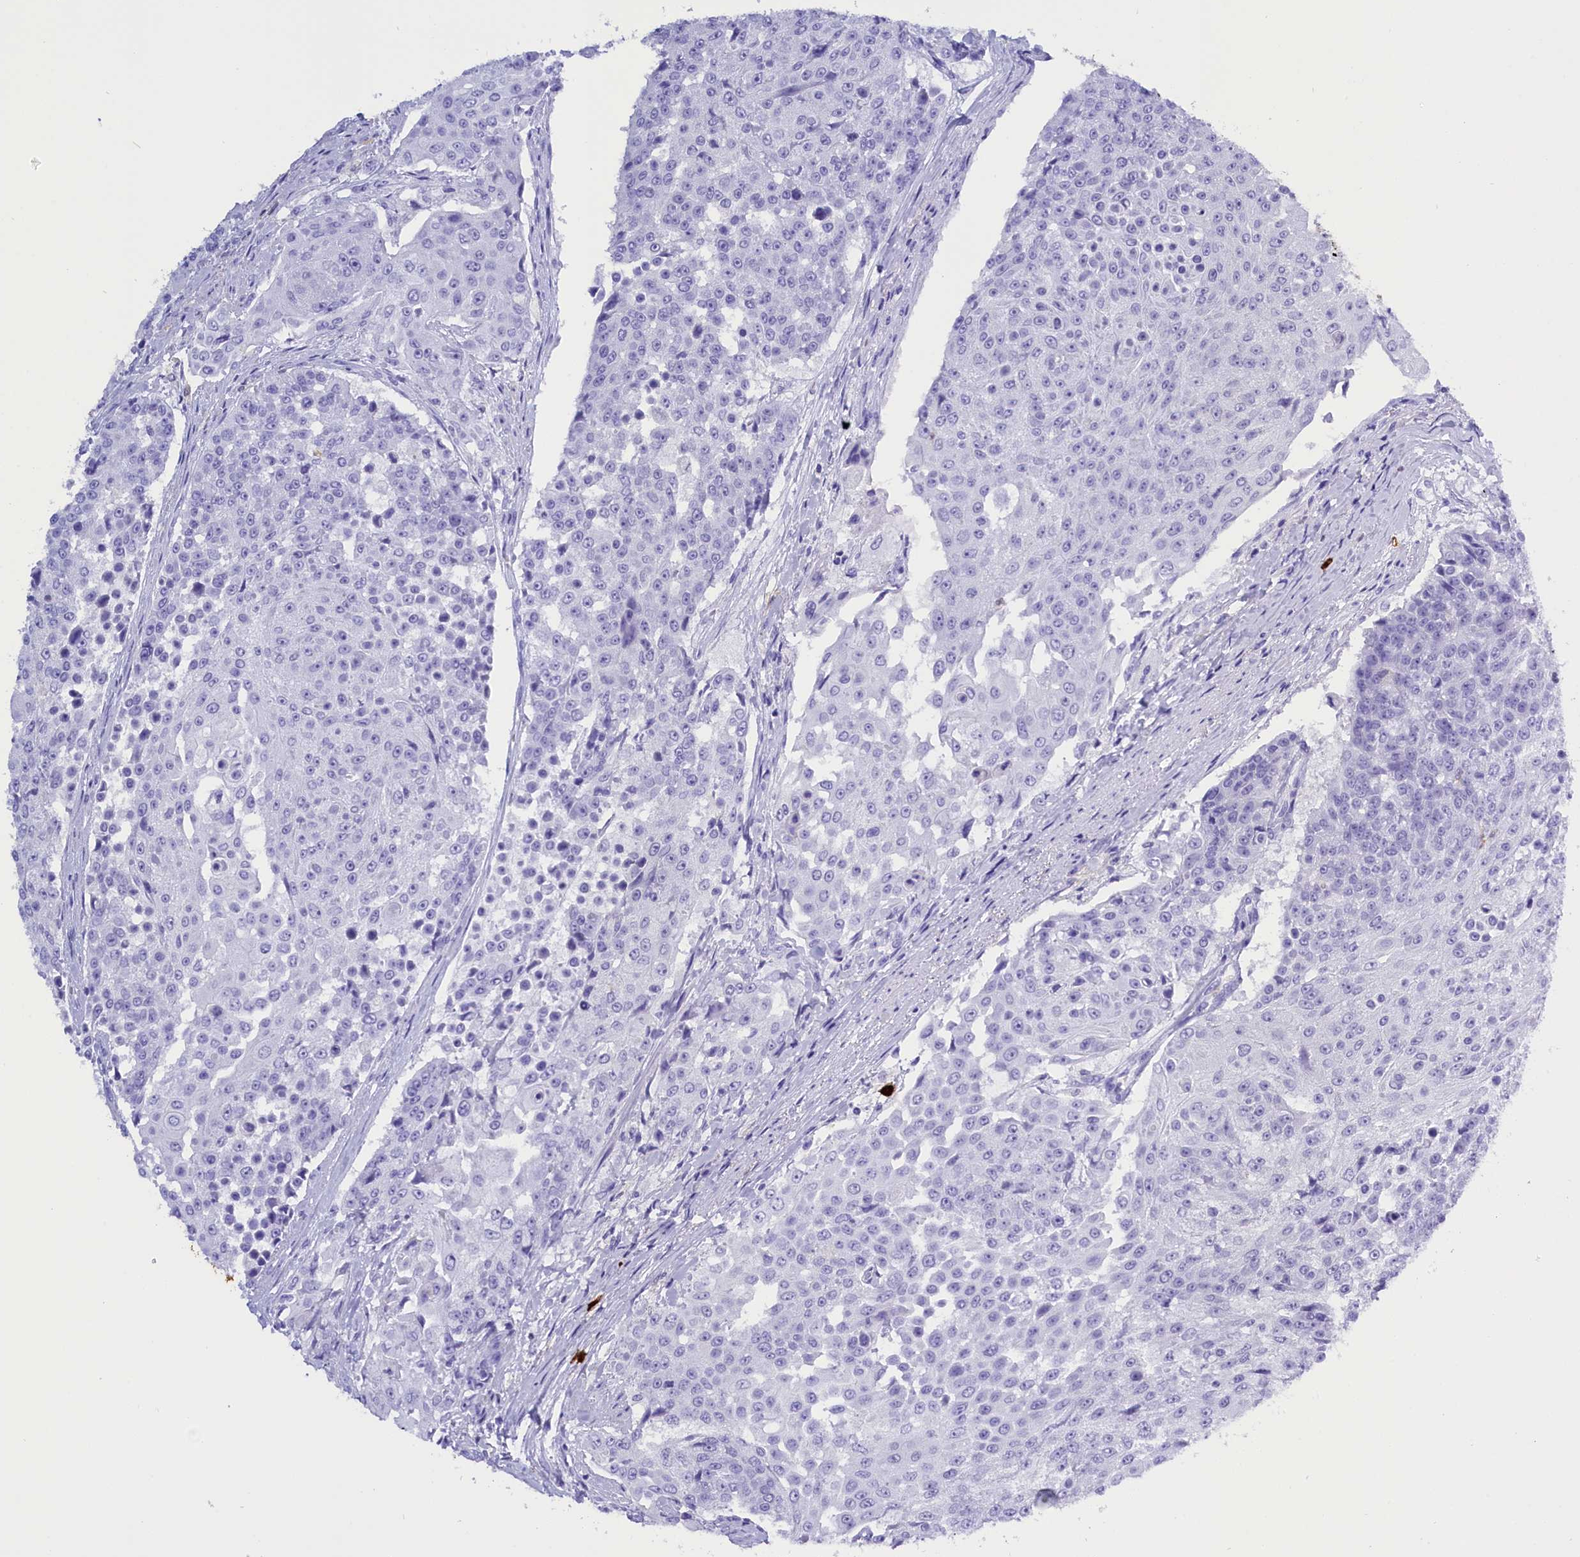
{"staining": {"intensity": "negative", "quantity": "none", "location": "none"}, "tissue": "urothelial cancer", "cell_type": "Tumor cells", "image_type": "cancer", "snomed": [{"axis": "morphology", "description": "Urothelial carcinoma, High grade"}, {"axis": "topography", "description": "Urinary bladder"}], "caption": "Immunohistochemistry of human urothelial carcinoma (high-grade) shows no expression in tumor cells.", "gene": "CLC", "patient": {"sex": "female", "age": 63}}